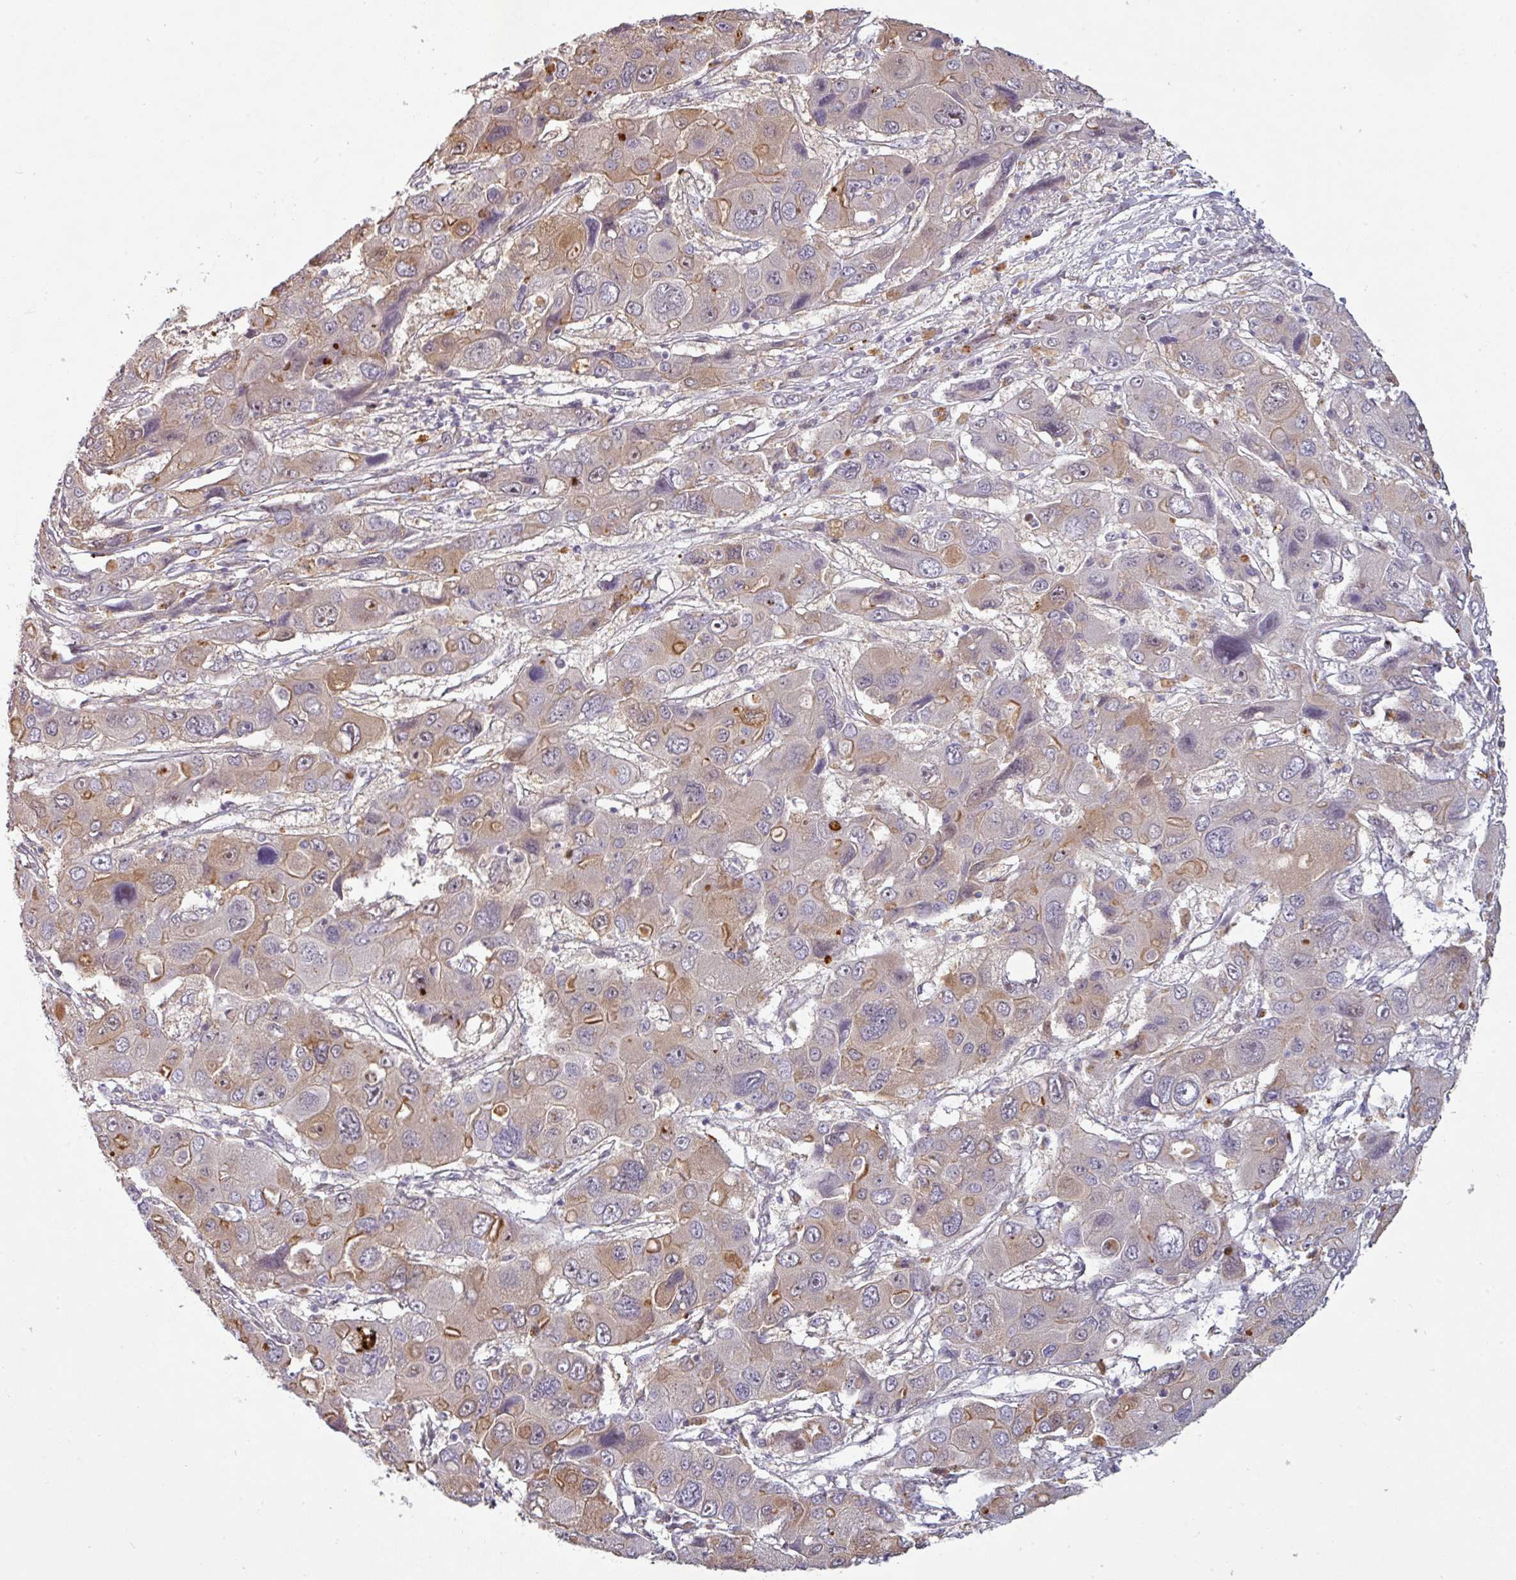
{"staining": {"intensity": "moderate", "quantity": "<25%", "location": "cytoplasmic/membranous"}, "tissue": "liver cancer", "cell_type": "Tumor cells", "image_type": "cancer", "snomed": [{"axis": "morphology", "description": "Cholangiocarcinoma"}, {"axis": "topography", "description": "Liver"}], "caption": "The immunohistochemical stain labels moderate cytoplasmic/membranous positivity in tumor cells of liver cholangiocarcinoma tissue. Using DAB (brown) and hematoxylin (blue) stains, captured at high magnification using brightfield microscopy.", "gene": "C2orf16", "patient": {"sex": "male", "age": 67}}